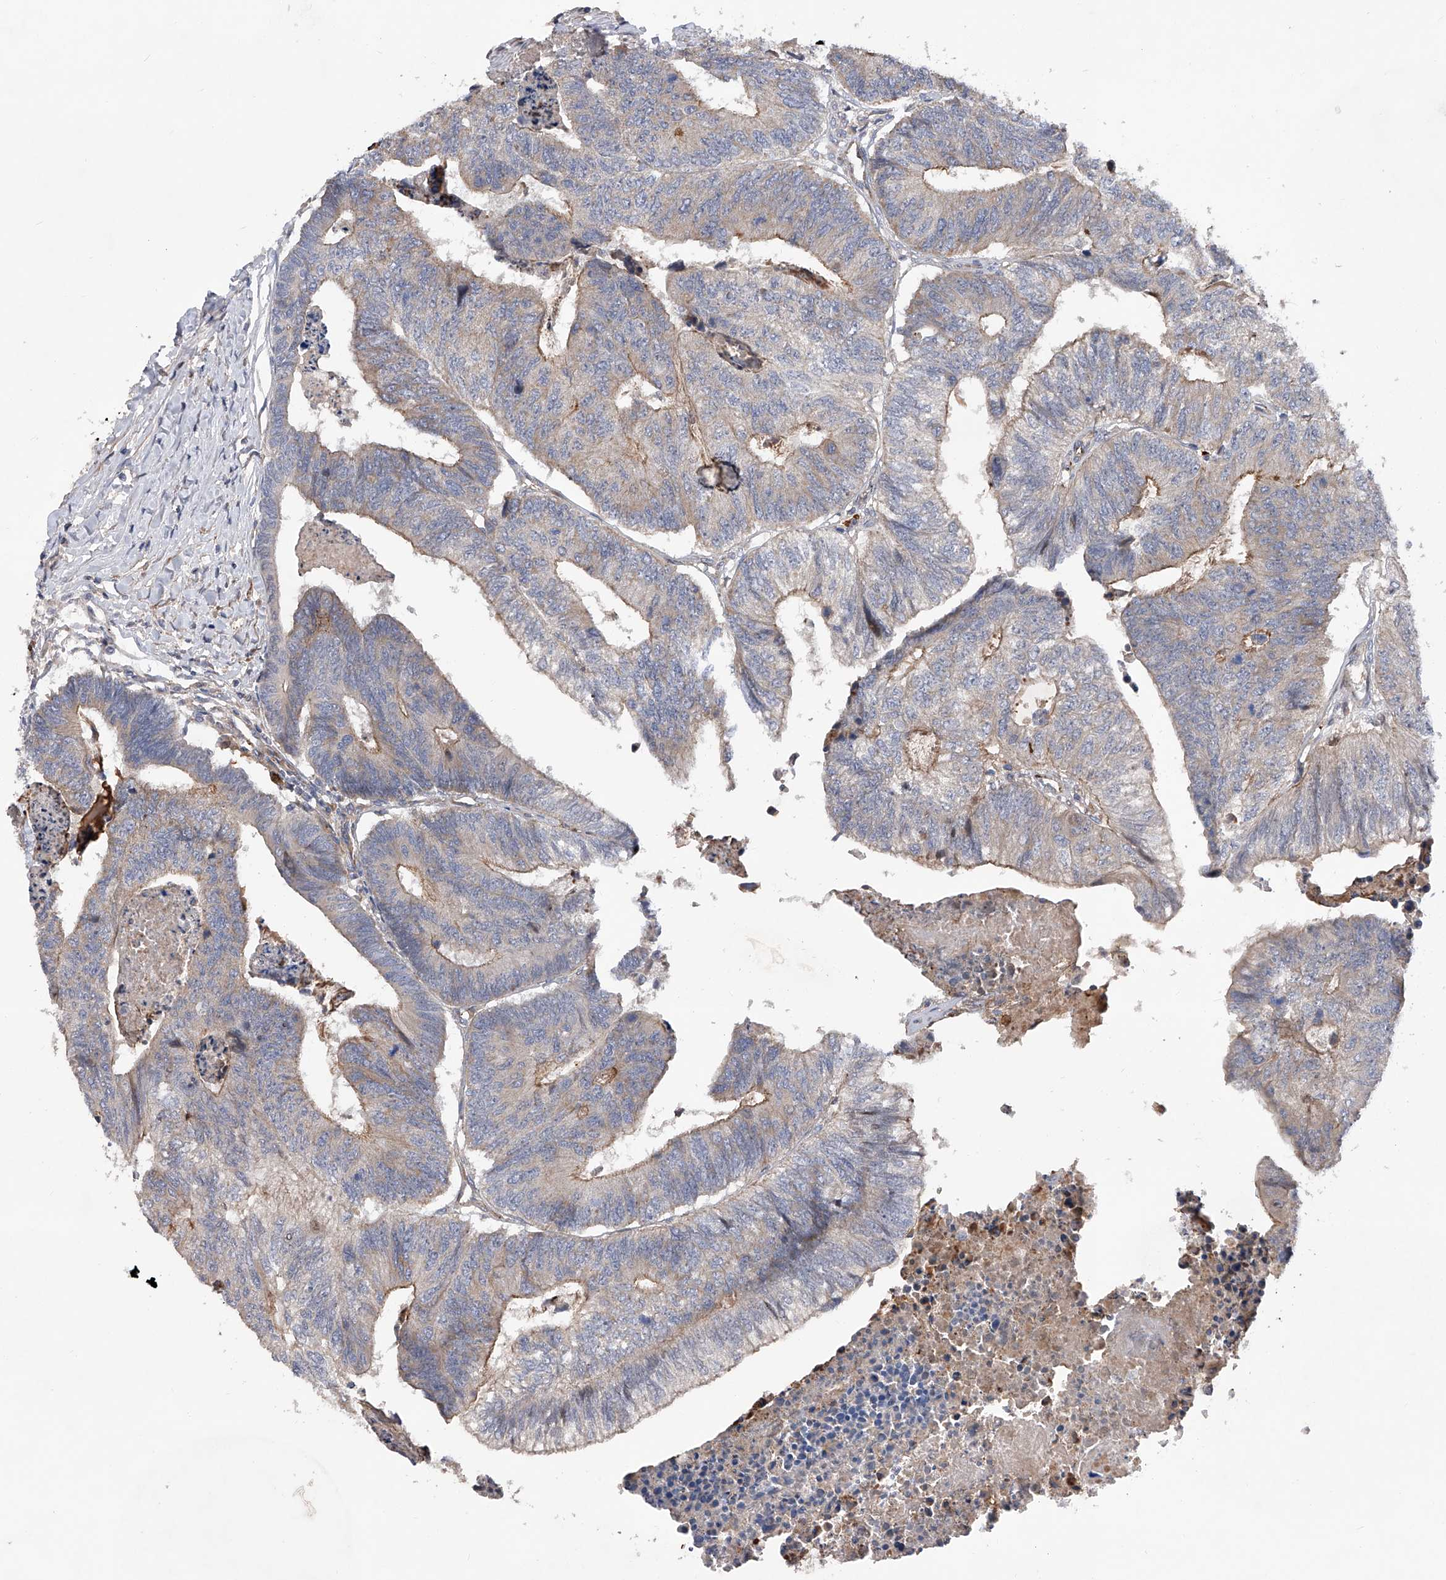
{"staining": {"intensity": "weak", "quantity": "<25%", "location": "cytoplasmic/membranous"}, "tissue": "colorectal cancer", "cell_type": "Tumor cells", "image_type": "cancer", "snomed": [{"axis": "morphology", "description": "Adenocarcinoma, NOS"}, {"axis": "topography", "description": "Colon"}], "caption": "Tumor cells show no significant staining in adenocarcinoma (colorectal).", "gene": "PDSS2", "patient": {"sex": "female", "age": 67}}